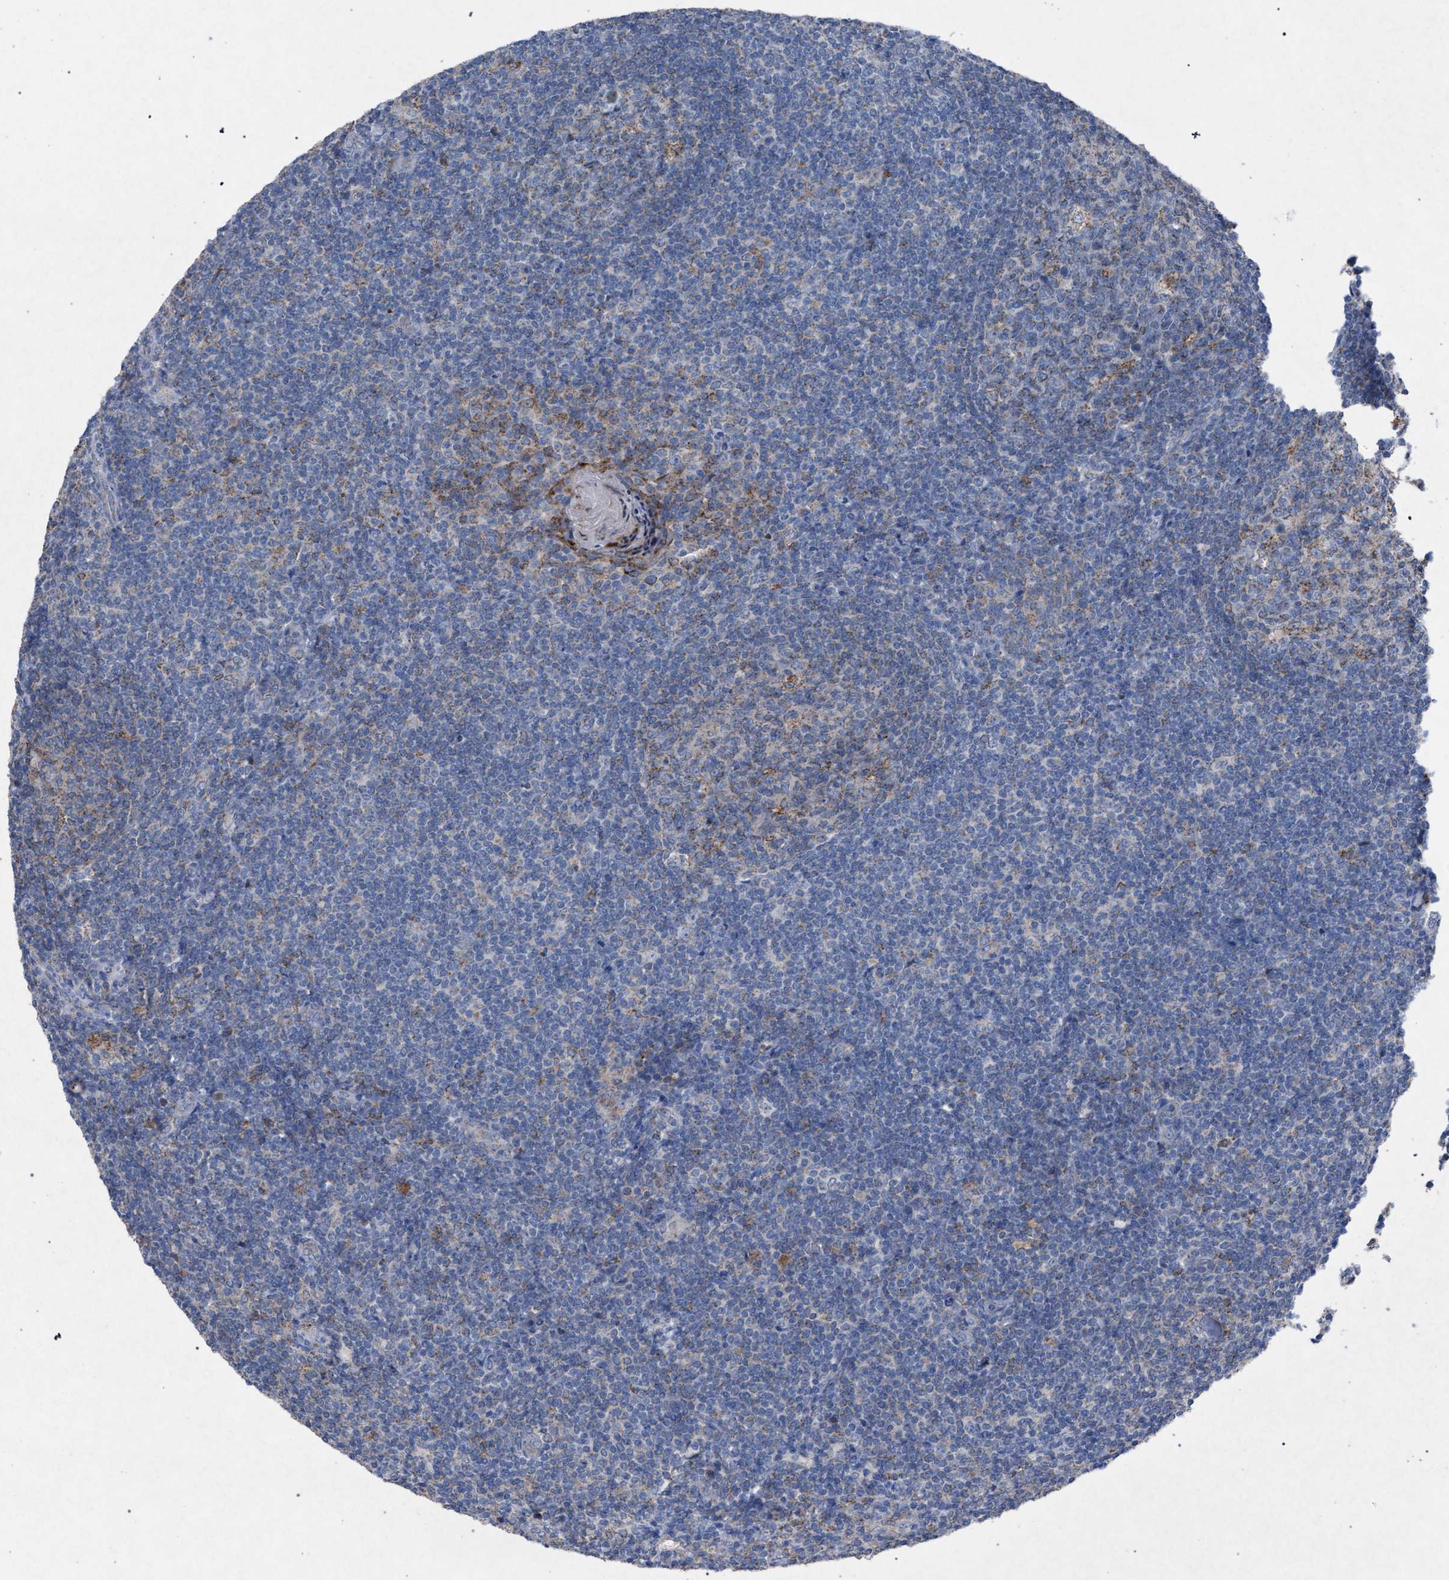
{"staining": {"intensity": "weak", "quantity": "25%-75%", "location": "cytoplasmic/membranous"}, "tissue": "tonsil", "cell_type": "Germinal center cells", "image_type": "normal", "snomed": [{"axis": "morphology", "description": "Normal tissue, NOS"}, {"axis": "topography", "description": "Tonsil"}], "caption": "IHC of unremarkable tonsil shows low levels of weak cytoplasmic/membranous expression in approximately 25%-75% of germinal center cells.", "gene": "HSD17B4", "patient": {"sex": "male", "age": 37}}